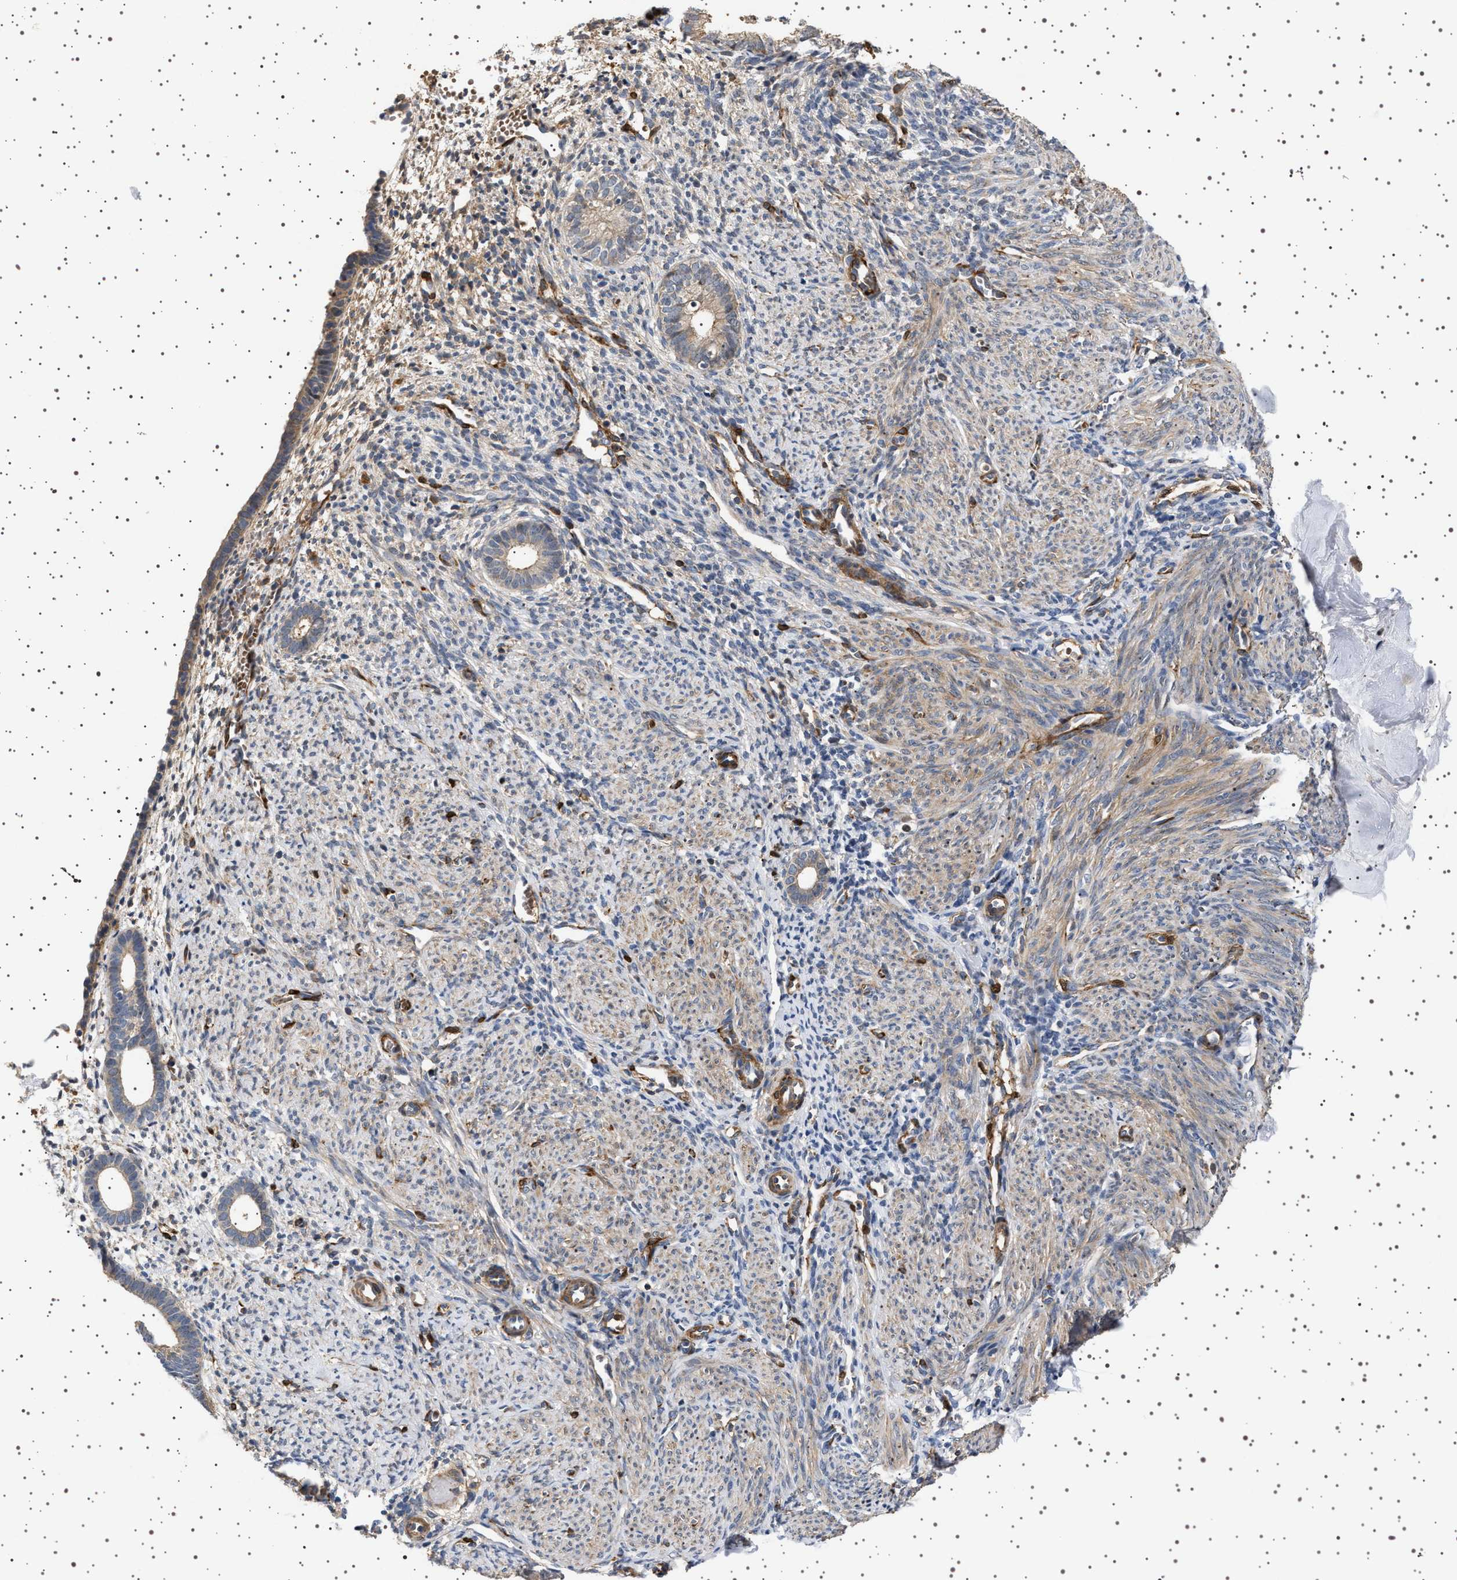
{"staining": {"intensity": "negative", "quantity": "none", "location": "none"}, "tissue": "endometrium", "cell_type": "Cells in endometrial stroma", "image_type": "normal", "snomed": [{"axis": "morphology", "description": "Normal tissue, NOS"}, {"axis": "morphology", "description": "Adenocarcinoma, NOS"}, {"axis": "topography", "description": "Endometrium"}], "caption": "Immunohistochemistry of normal endometrium reveals no expression in cells in endometrial stroma. Nuclei are stained in blue.", "gene": "GUCY1B1", "patient": {"sex": "female", "age": 57}}